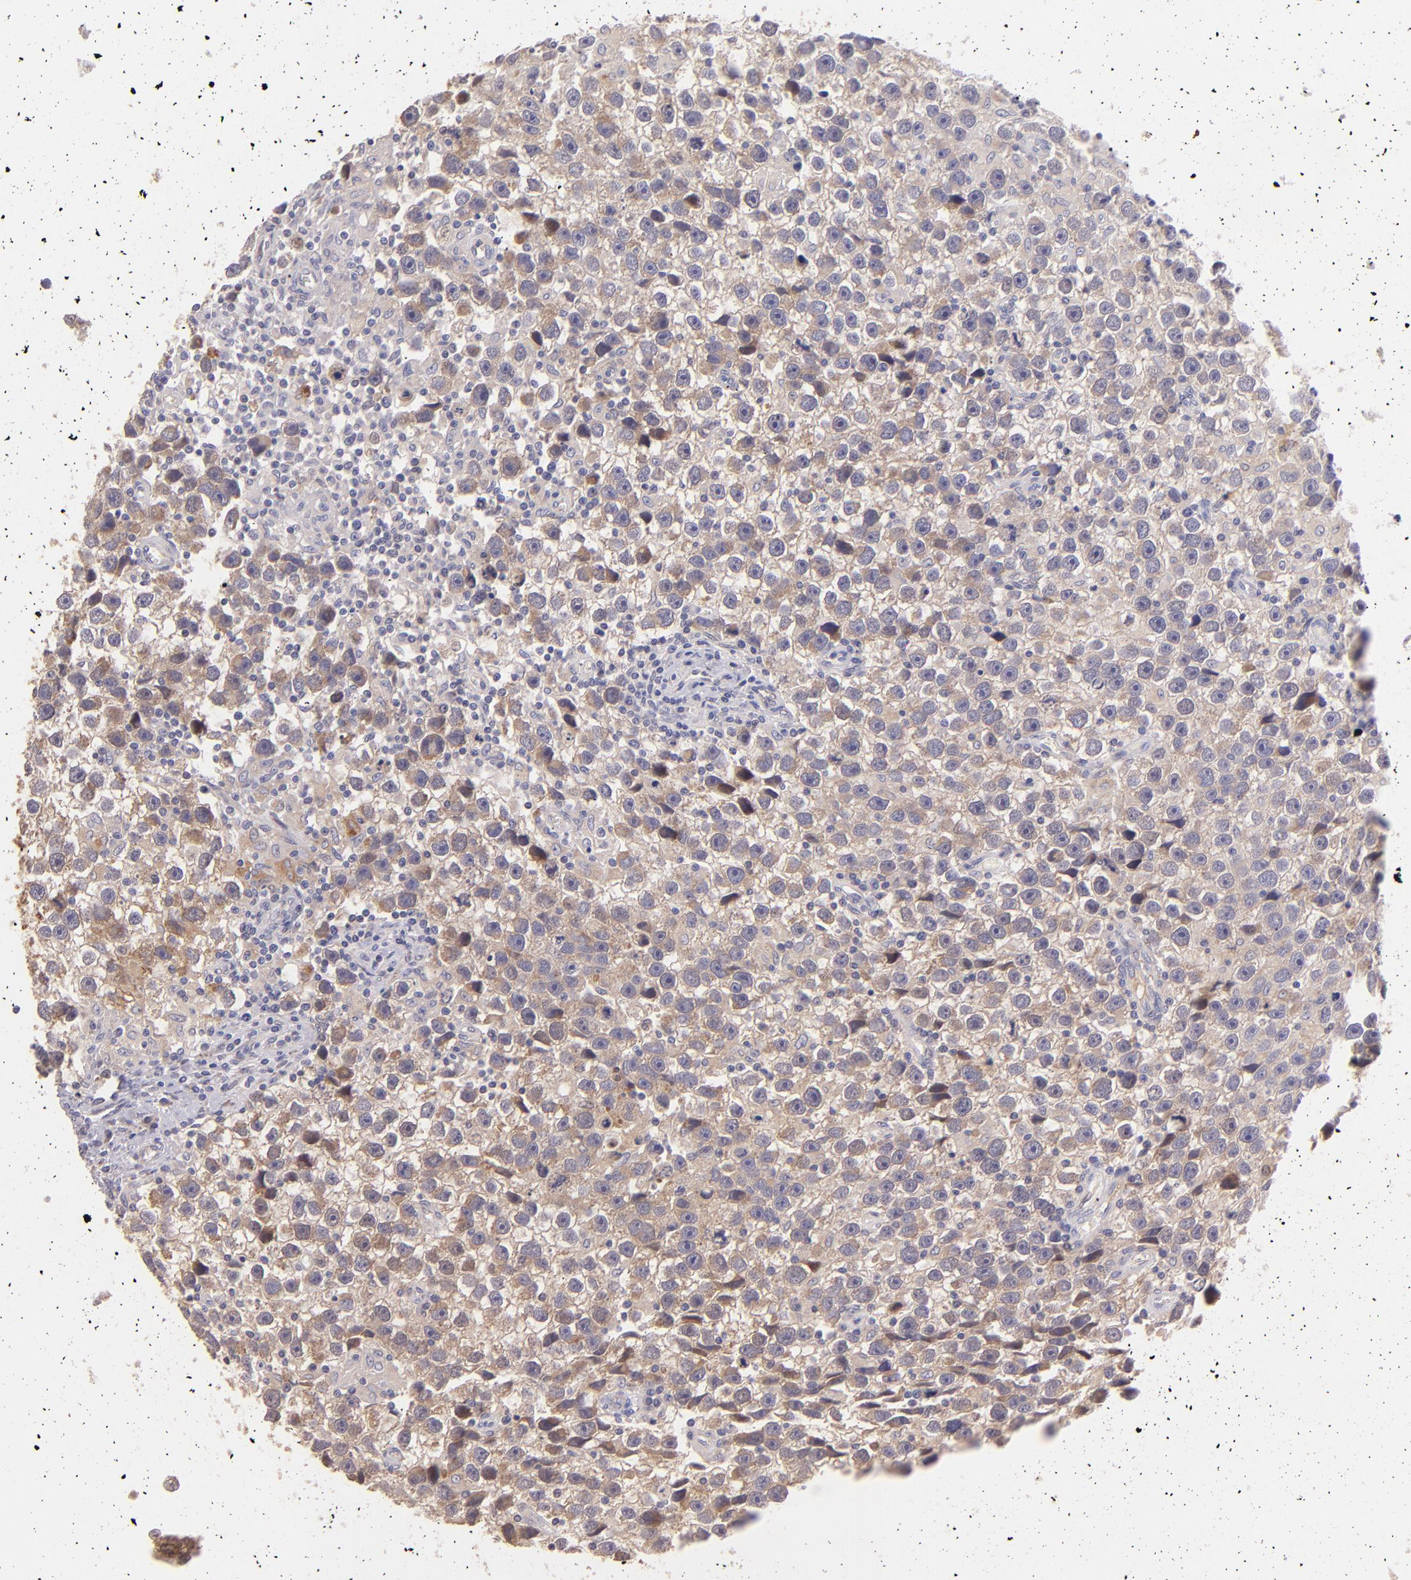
{"staining": {"intensity": "weak", "quantity": ">75%", "location": "cytoplasmic/membranous"}, "tissue": "testis cancer", "cell_type": "Tumor cells", "image_type": "cancer", "snomed": [{"axis": "morphology", "description": "Seminoma, NOS"}, {"axis": "topography", "description": "Testis"}], "caption": "High-power microscopy captured an IHC micrograph of seminoma (testis), revealing weak cytoplasmic/membranous expression in approximately >75% of tumor cells.", "gene": "SH2D4A", "patient": {"sex": "male", "age": 43}}